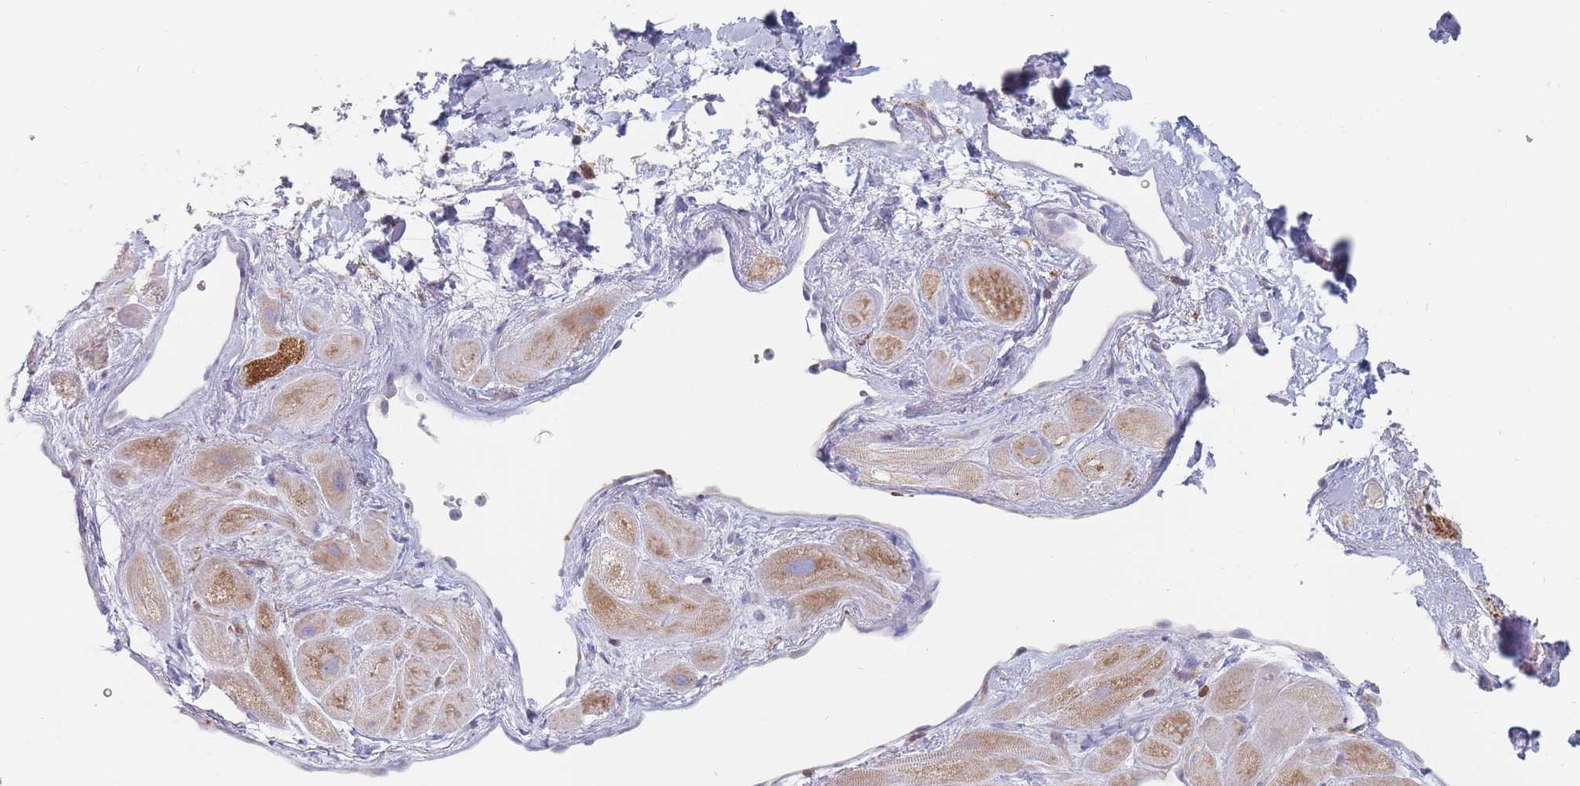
{"staining": {"intensity": "moderate", "quantity": "25%-75%", "location": "cytoplasmic/membranous"}, "tissue": "heart muscle", "cell_type": "Cardiomyocytes", "image_type": "normal", "snomed": [{"axis": "morphology", "description": "Normal tissue, NOS"}, {"axis": "topography", "description": "Heart"}], "caption": "This photomicrograph demonstrates IHC staining of benign heart muscle, with medium moderate cytoplasmic/membranous positivity in approximately 25%-75% of cardiomyocytes.", "gene": "MAP1S", "patient": {"sex": "male", "age": 49}}